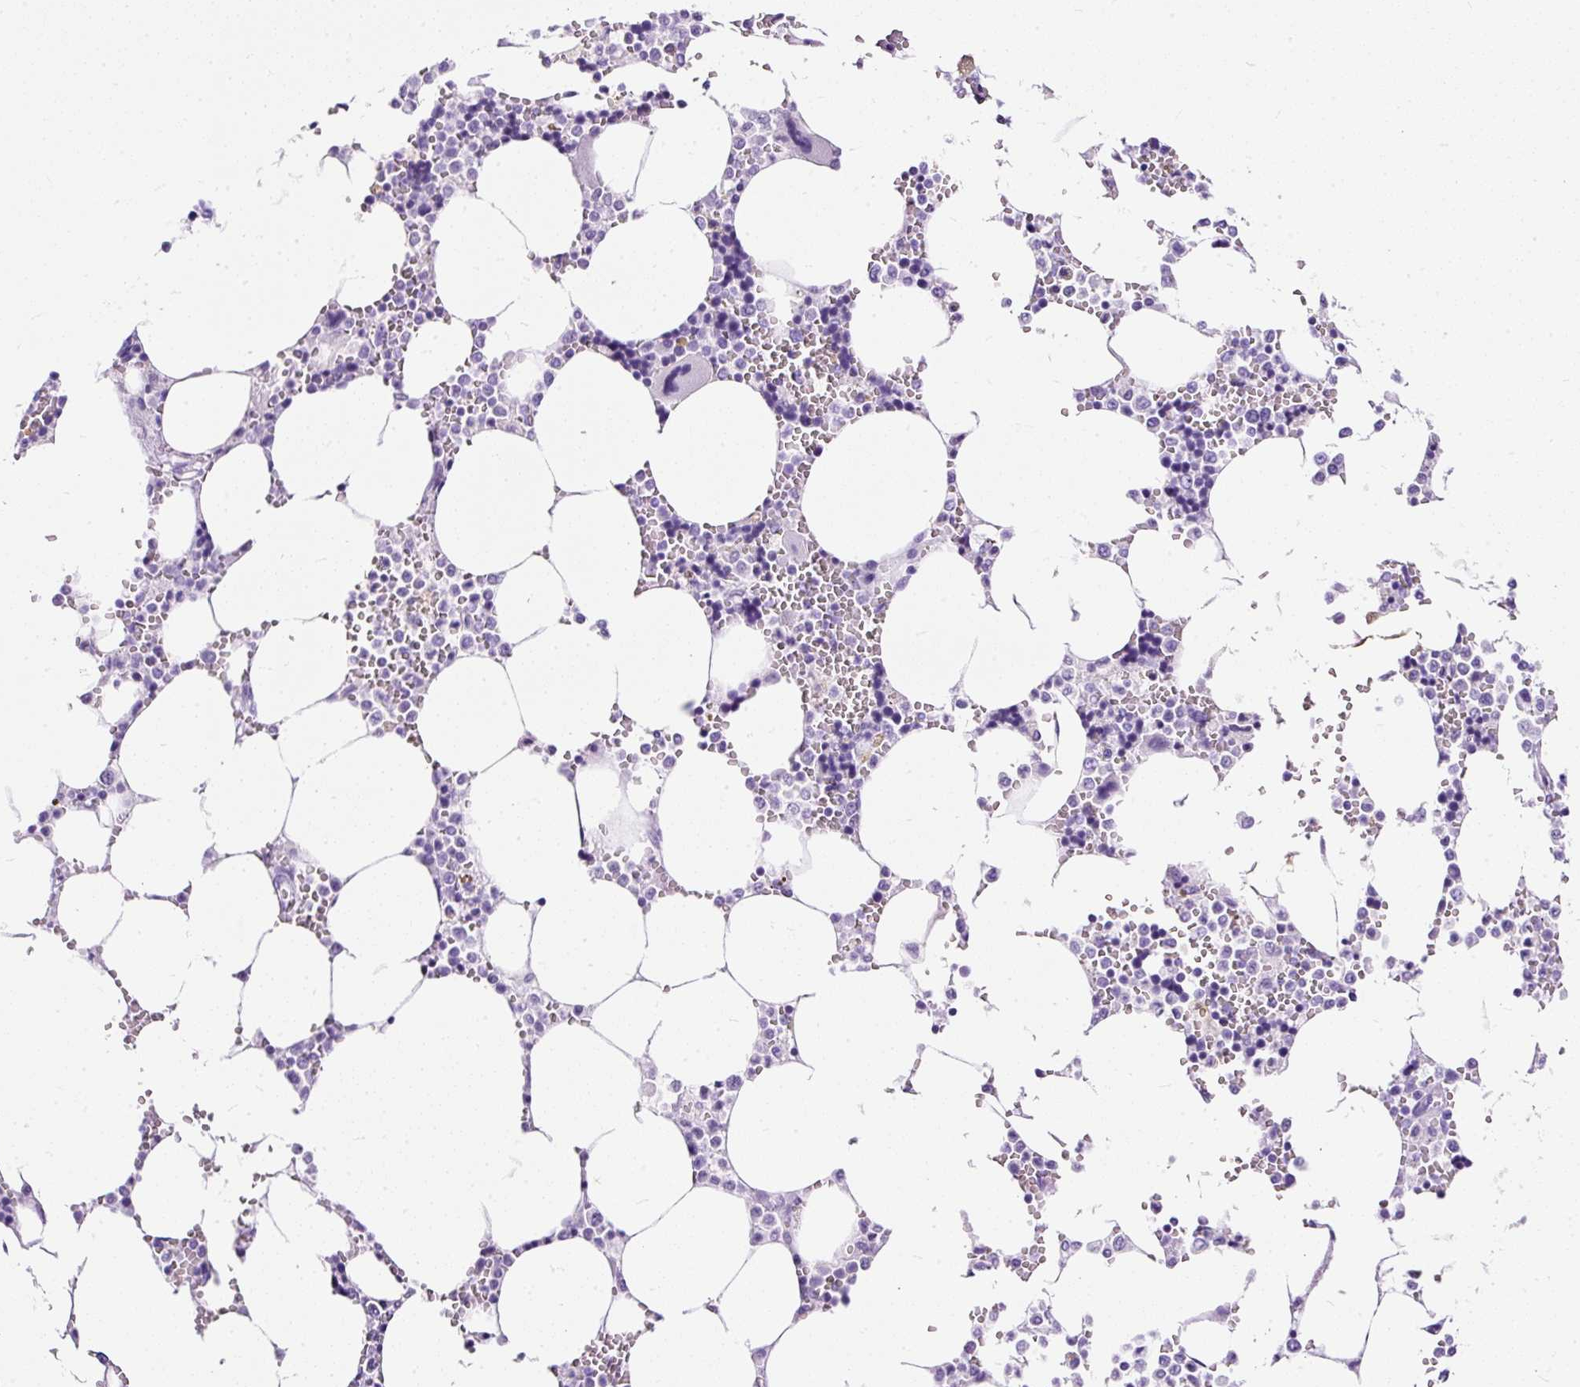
{"staining": {"intensity": "negative", "quantity": "none", "location": "none"}, "tissue": "bone marrow", "cell_type": "Hematopoietic cells", "image_type": "normal", "snomed": [{"axis": "morphology", "description": "Normal tissue, NOS"}, {"axis": "topography", "description": "Bone marrow"}], "caption": "DAB immunohistochemical staining of benign human bone marrow exhibits no significant staining in hematopoietic cells. (DAB IHC, high magnification).", "gene": "NTS", "patient": {"sex": "male", "age": 64}}